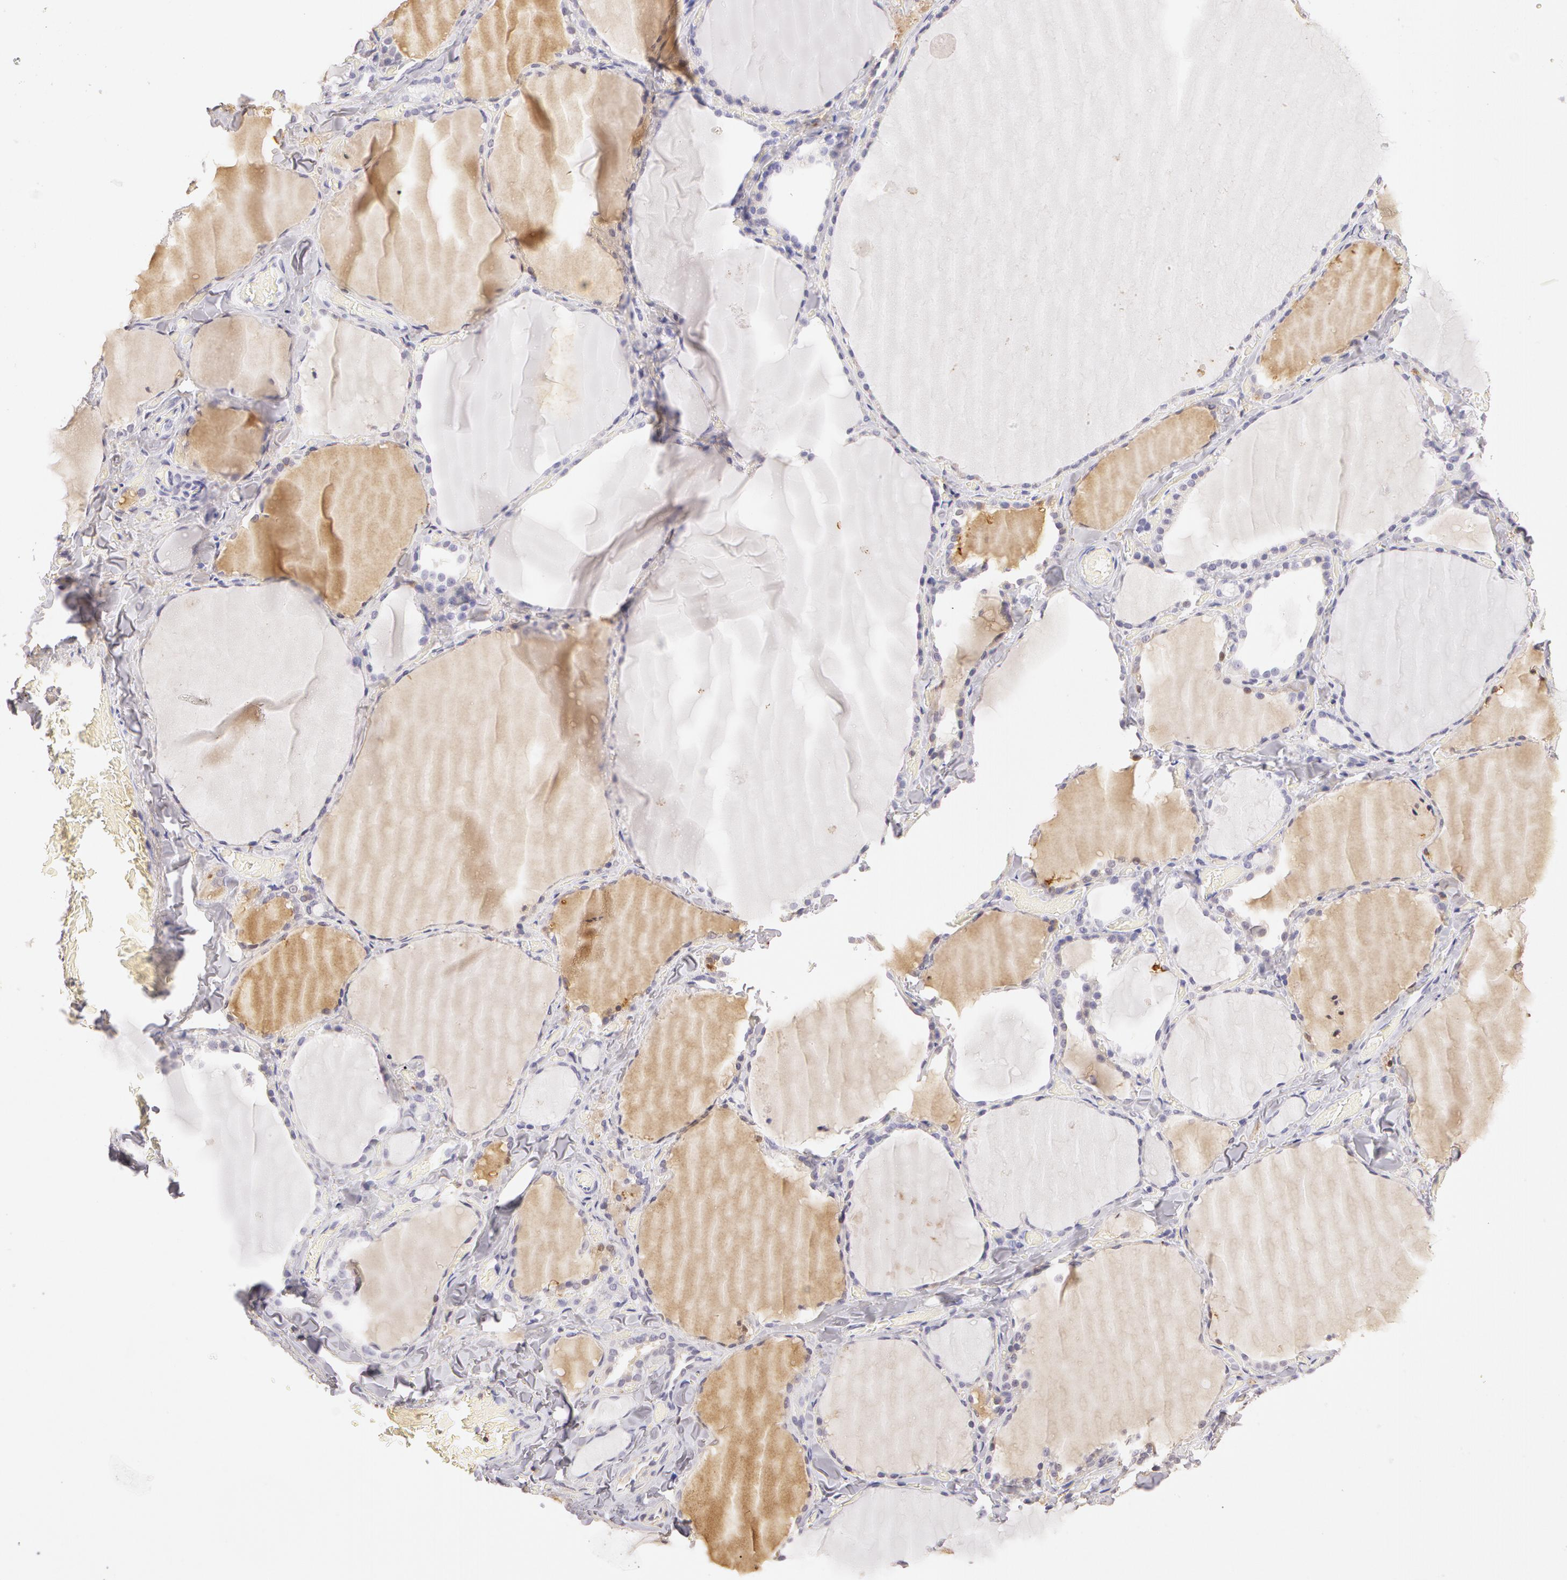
{"staining": {"intensity": "negative", "quantity": "none", "location": "none"}, "tissue": "thyroid gland", "cell_type": "Glandular cells", "image_type": "normal", "snomed": [{"axis": "morphology", "description": "Normal tissue, NOS"}, {"axis": "topography", "description": "Thyroid gland"}], "caption": "Micrograph shows no significant protein positivity in glandular cells of unremarkable thyroid gland.", "gene": "AHSG", "patient": {"sex": "male", "age": 34}}